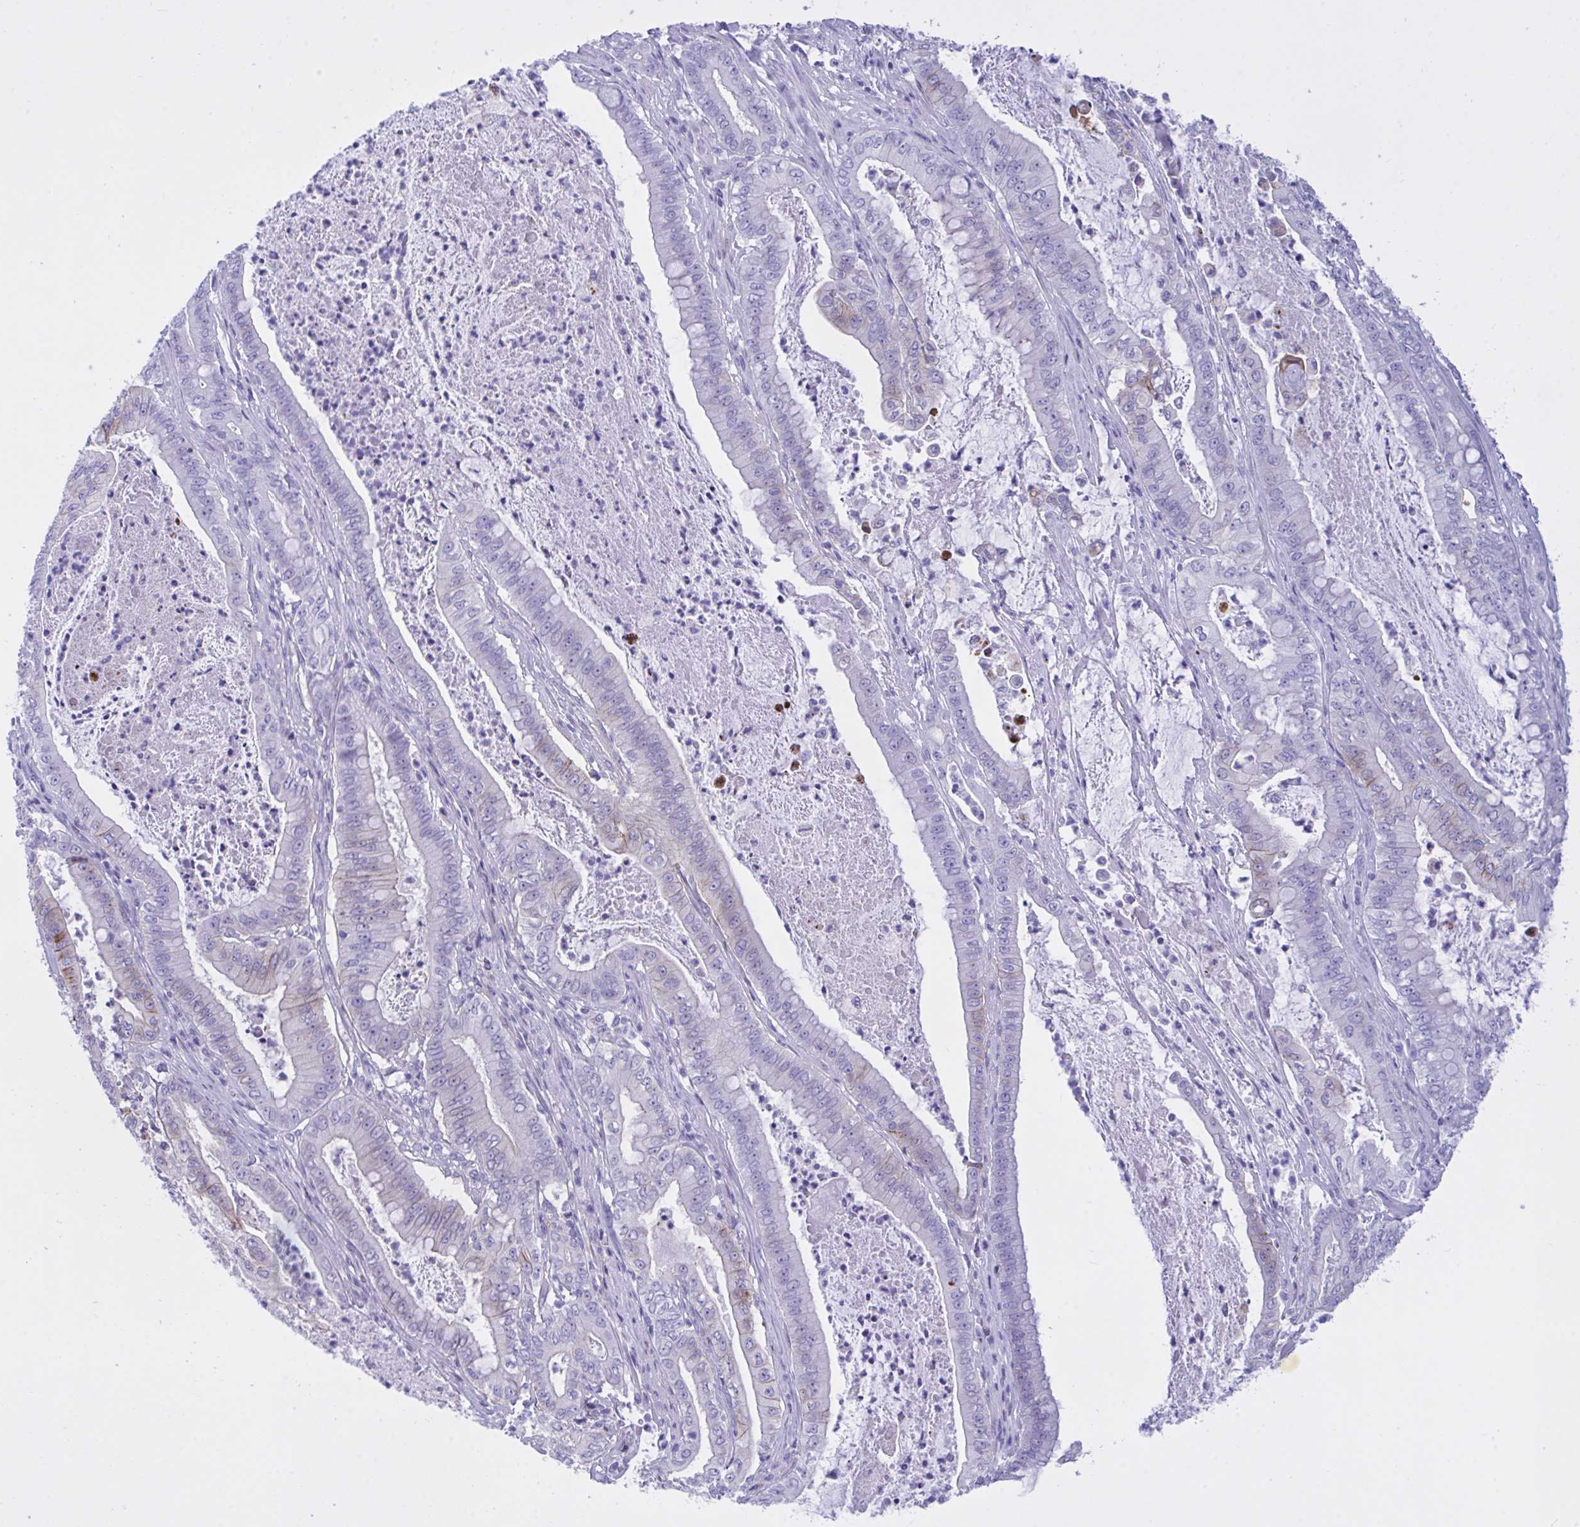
{"staining": {"intensity": "moderate", "quantity": "<25%", "location": "cytoplasmic/membranous"}, "tissue": "pancreatic cancer", "cell_type": "Tumor cells", "image_type": "cancer", "snomed": [{"axis": "morphology", "description": "Adenocarcinoma, NOS"}, {"axis": "topography", "description": "Pancreas"}], "caption": "A micrograph showing moderate cytoplasmic/membranous staining in about <25% of tumor cells in pancreatic cancer (adenocarcinoma), as visualized by brown immunohistochemical staining.", "gene": "BEX5", "patient": {"sex": "male", "age": 71}}